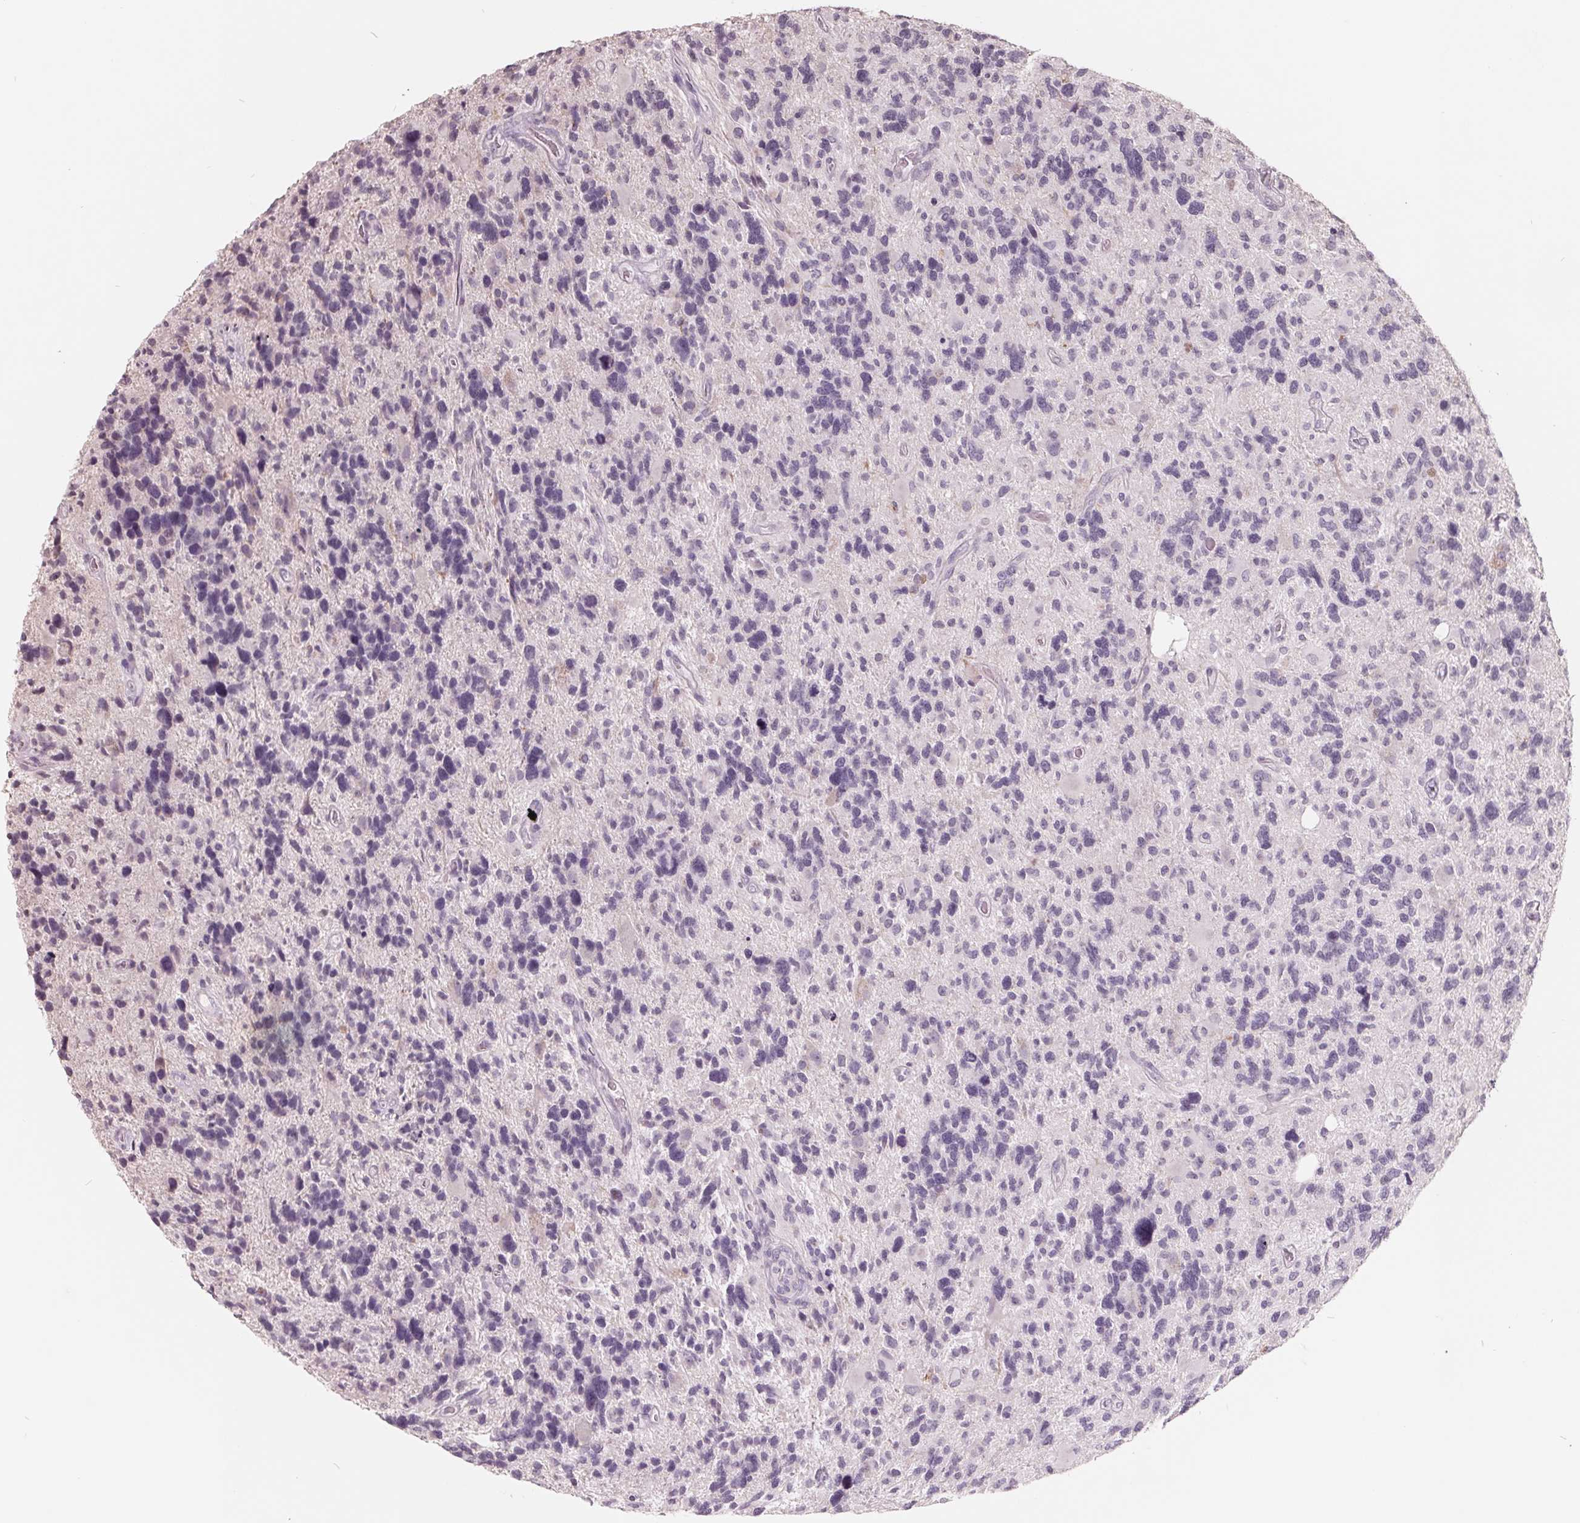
{"staining": {"intensity": "negative", "quantity": "none", "location": "none"}, "tissue": "glioma", "cell_type": "Tumor cells", "image_type": "cancer", "snomed": [{"axis": "morphology", "description": "Glioma, malignant, High grade"}, {"axis": "topography", "description": "Brain"}], "caption": "Immunohistochemistry (IHC) of glioma exhibits no positivity in tumor cells.", "gene": "FTCD", "patient": {"sex": "male", "age": 49}}